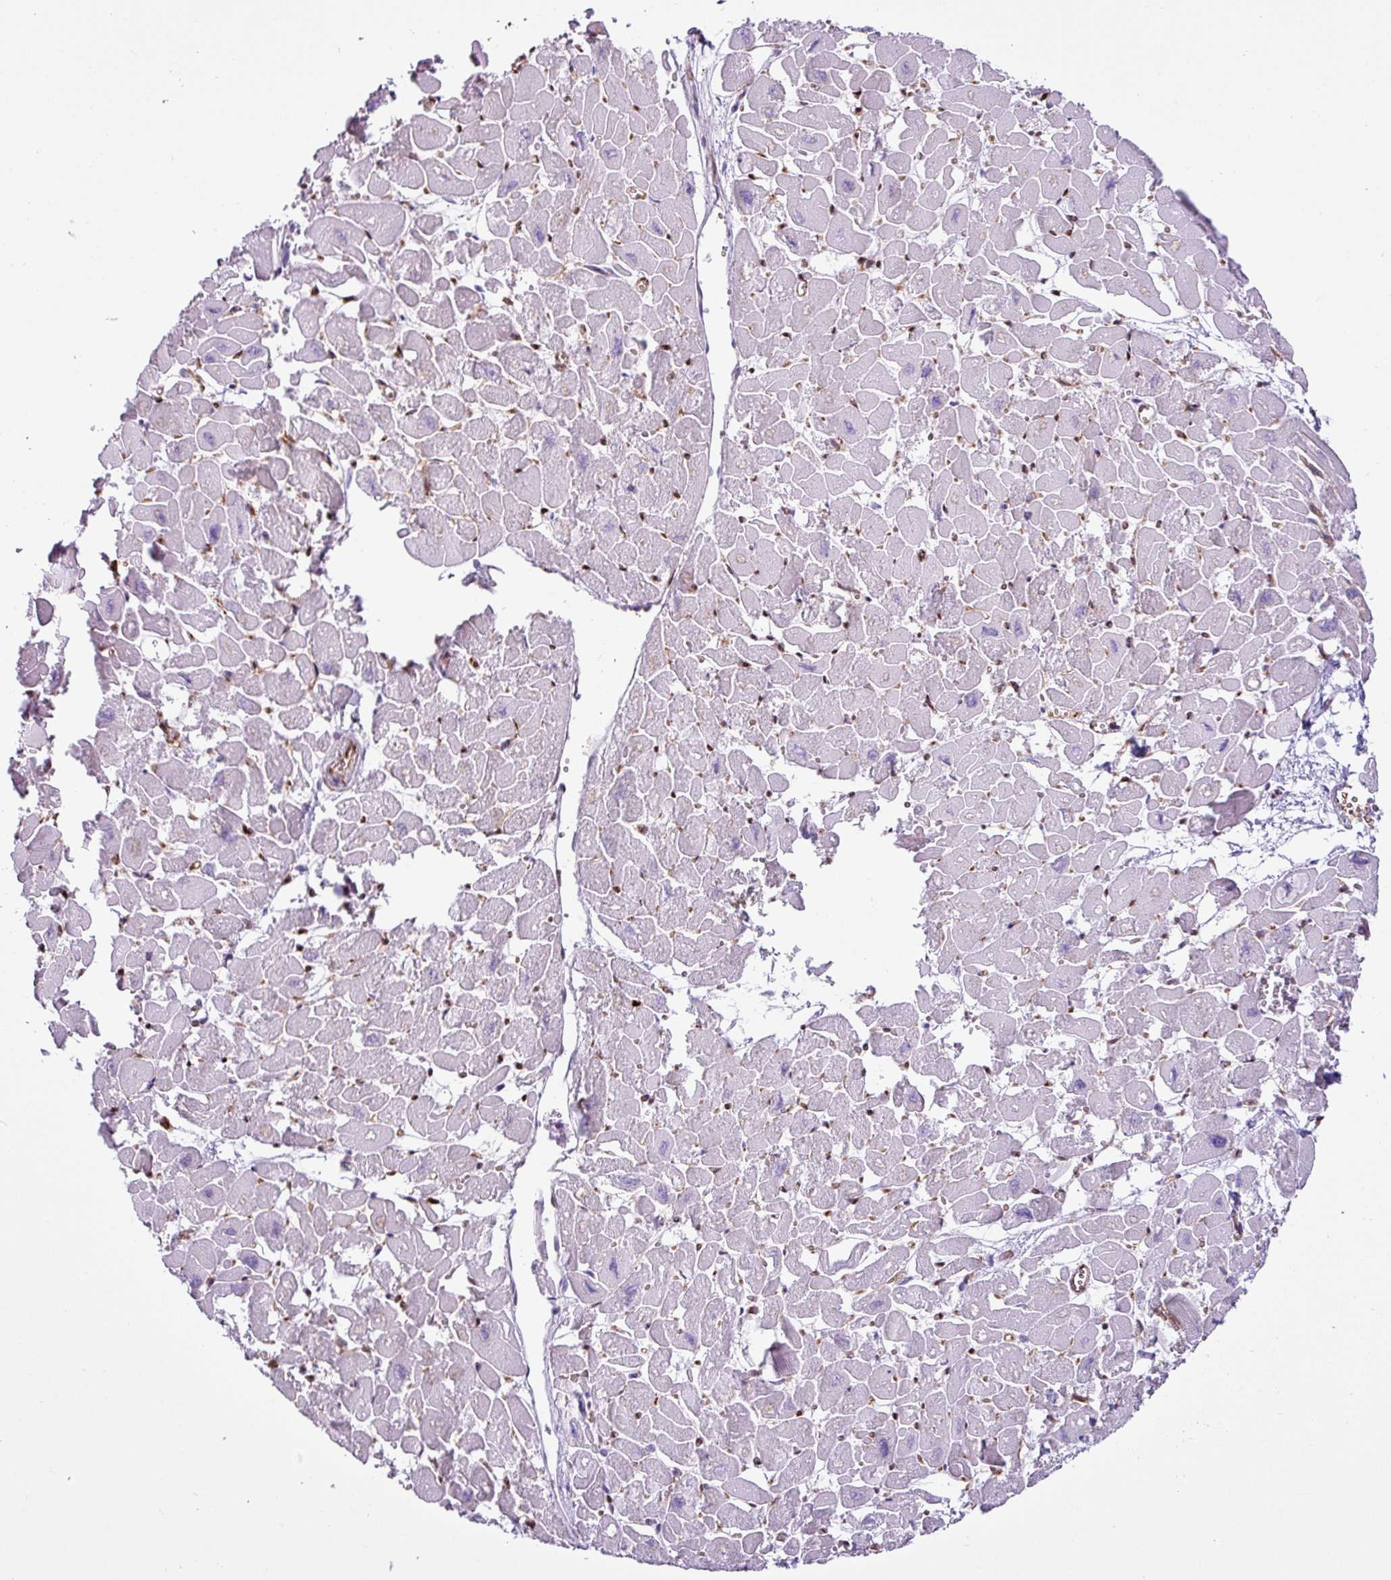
{"staining": {"intensity": "negative", "quantity": "none", "location": "none"}, "tissue": "heart muscle", "cell_type": "Cardiomyocytes", "image_type": "normal", "snomed": [{"axis": "morphology", "description": "Normal tissue, NOS"}, {"axis": "topography", "description": "Heart"}], "caption": "This is a image of immunohistochemistry (IHC) staining of benign heart muscle, which shows no staining in cardiomyocytes.", "gene": "EME2", "patient": {"sex": "male", "age": 54}}